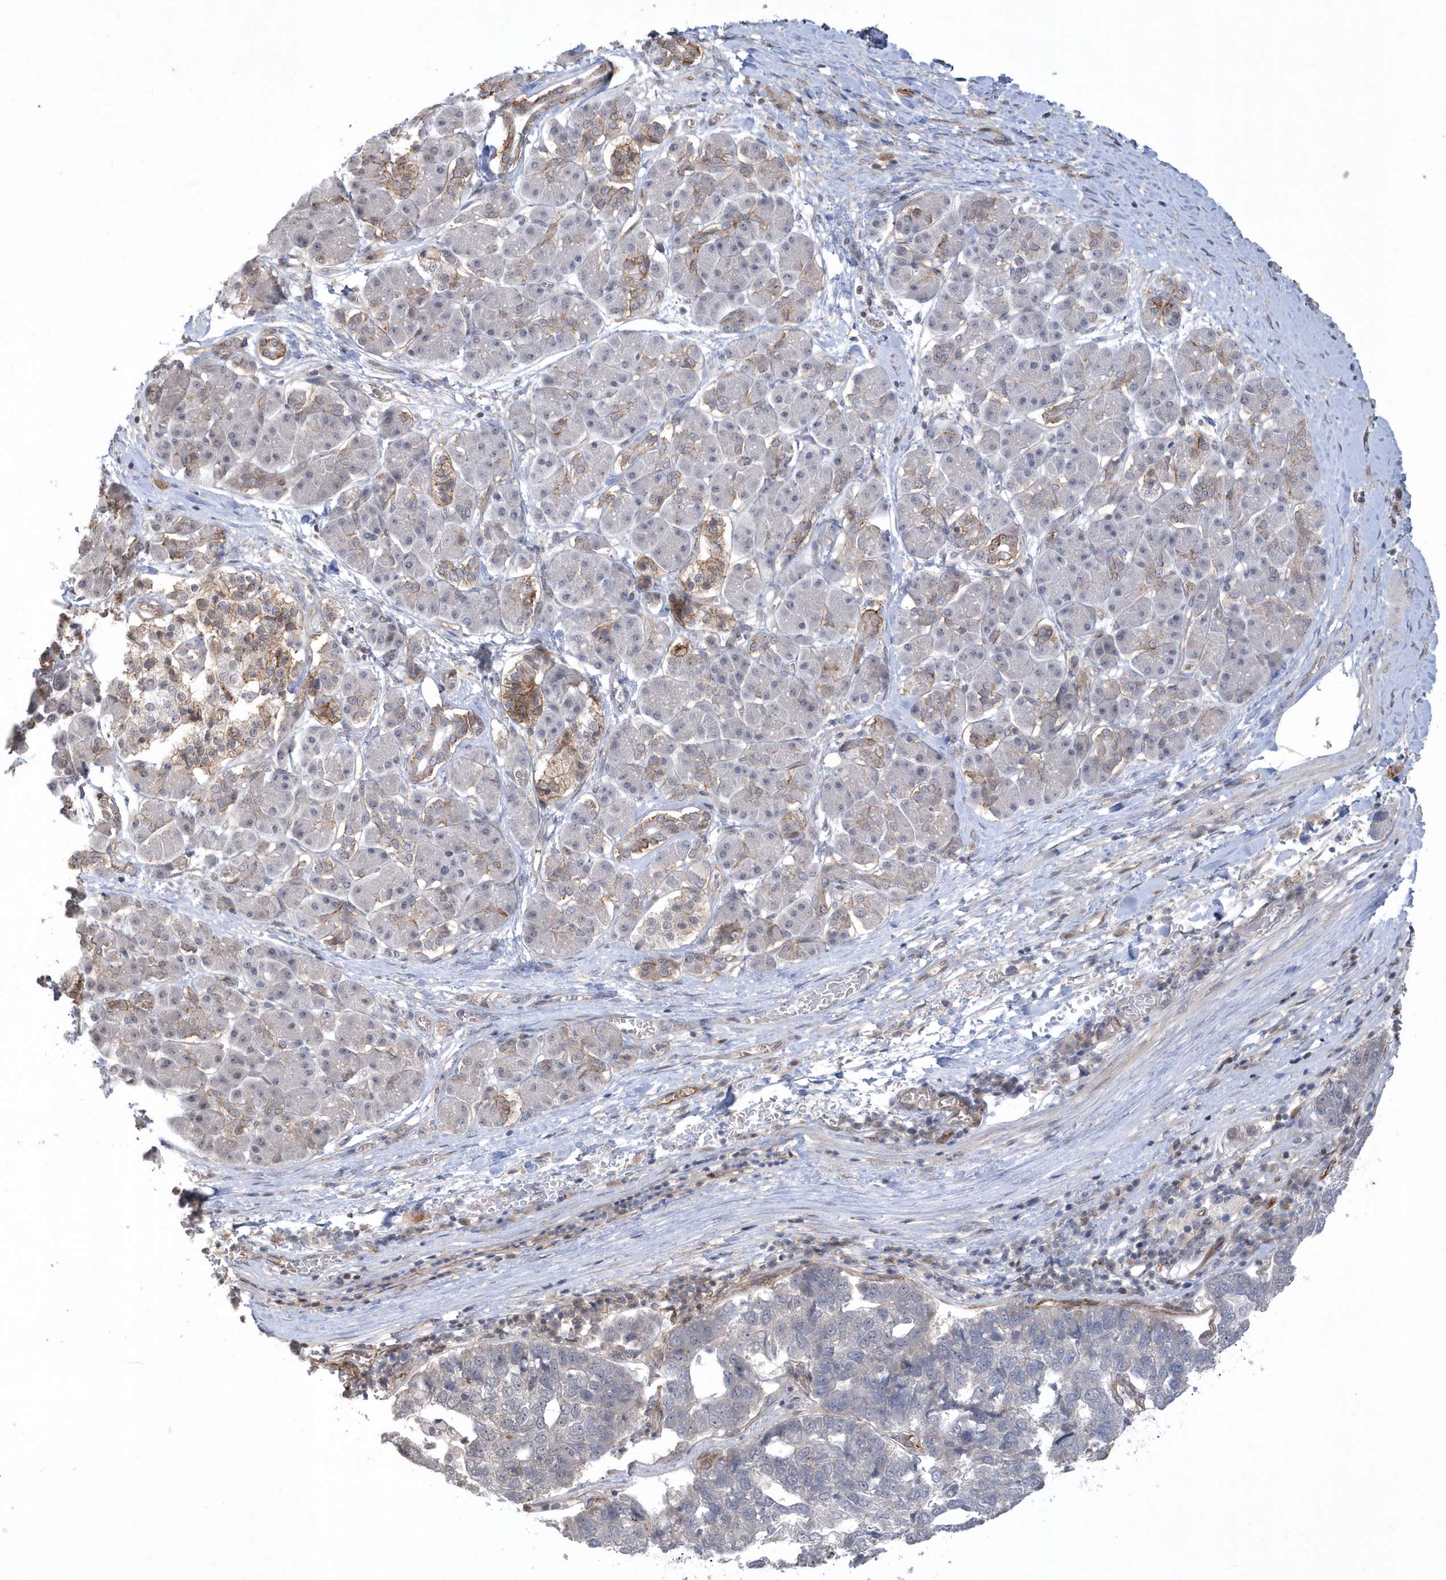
{"staining": {"intensity": "negative", "quantity": "none", "location": "none"}, "tissue": "pancreatic cancer", "cell_type": "Tumor cells", "image_type": "cancer", "snomed": [{"axis": "morphology", "description": "Adenocarcinoma, NOS"}, {"axis": "topography", "description": "Pancreas"}], "caption": "This is an immunohistochemistry histopathology image of pancreatic cancer (adenocarcinoma). There is no staining in tumor cells.", "gene": "CRIP3", "patient": {"sex": "female", "age": 61}}